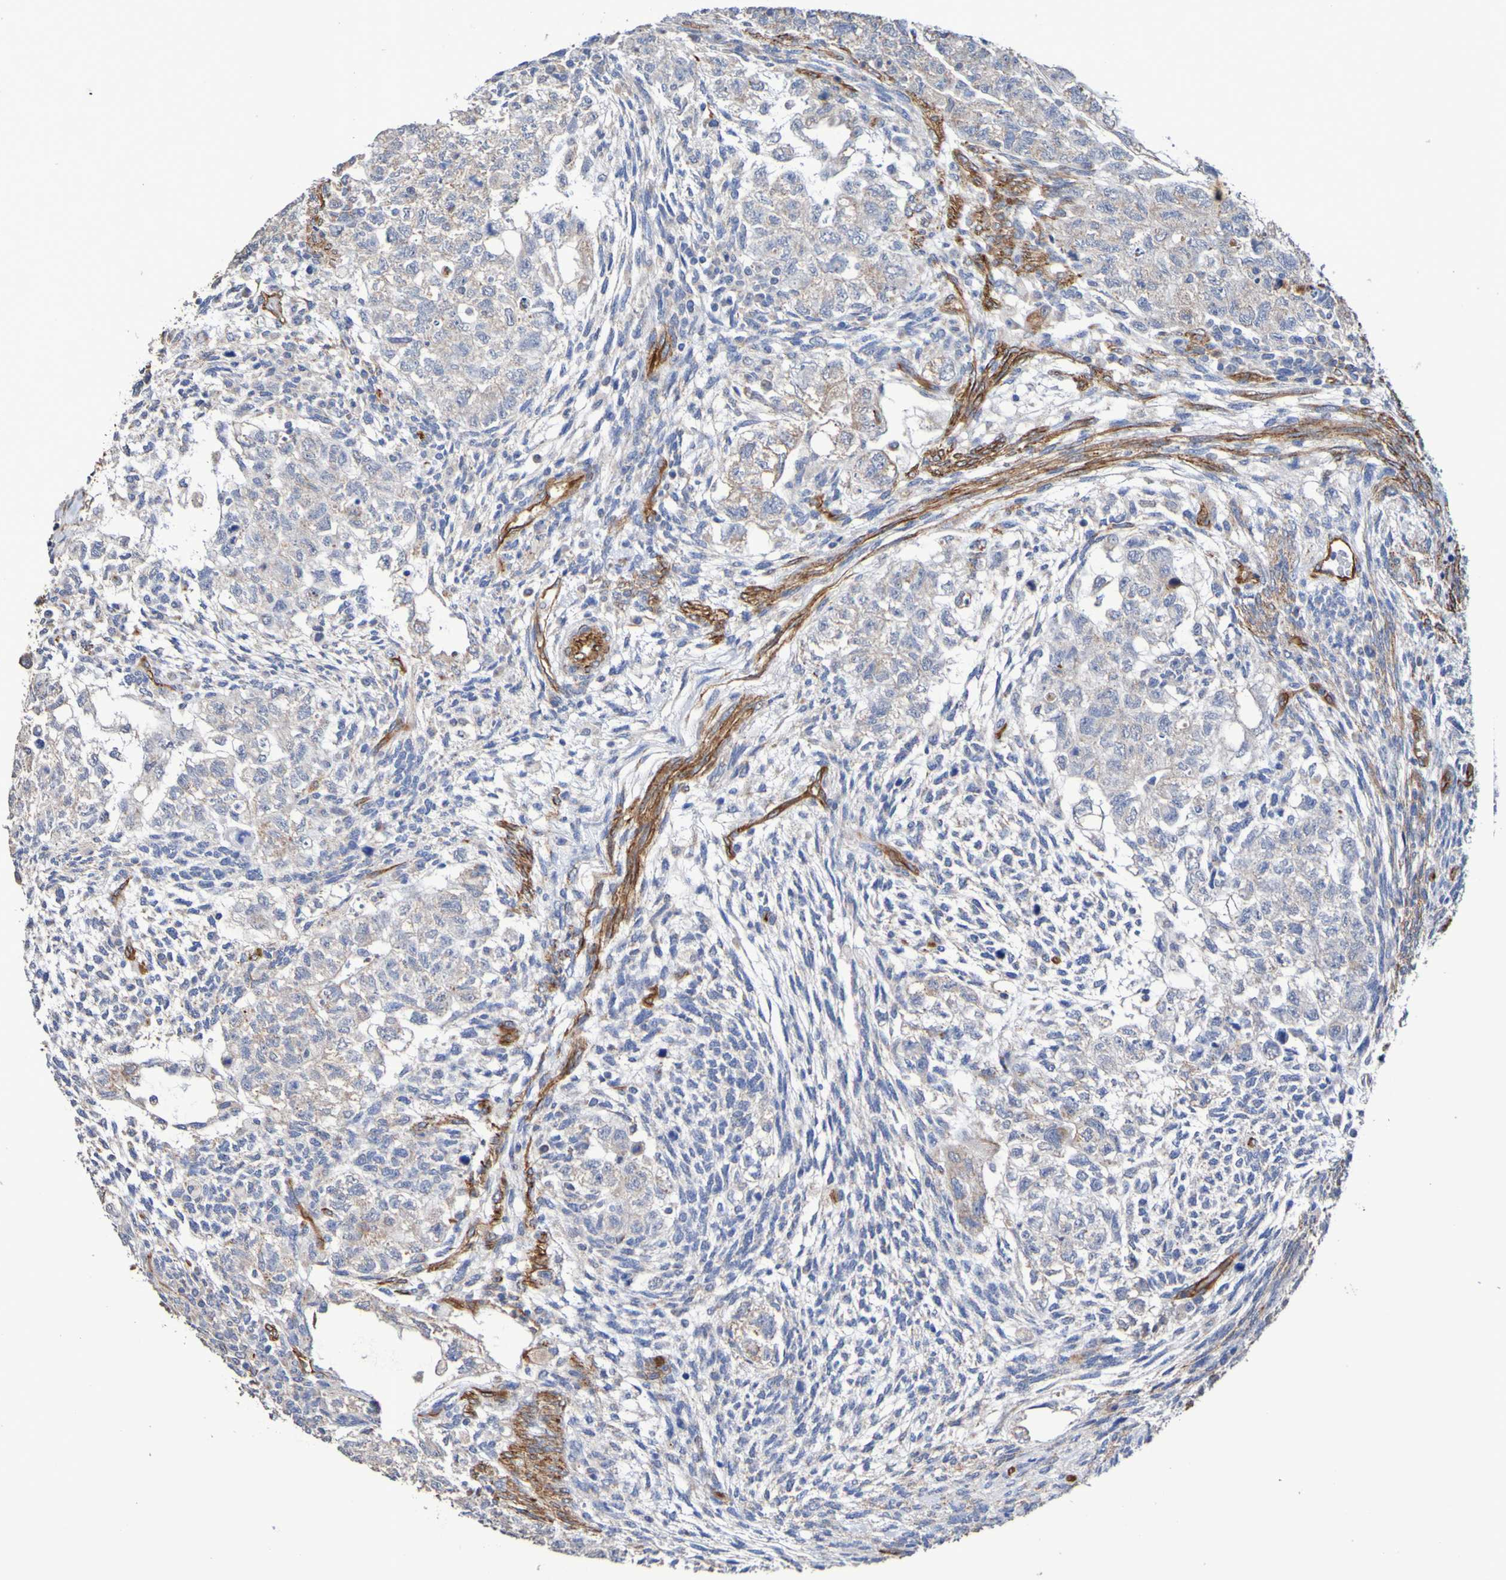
{"staining": {"intensity": "weak", "quantity": "25%-75%", "location": "cytoplasmic/membranous"}, "tissue": "testis cancer", "cell_type": "Tumor cells", "image_type": "cancer", "snomed": [{"axis": "morphology", "description": "Normal tissue, NOS"}, {"axis": "morphology", "description": "Carcinoma, Embryonal, NOS"}, {"axis": "topography", "description": "Testis"}], "caption": "Immunohistochemistry staining of testis cancer (embryonal carcinoma), which exhibits low levels of weak cytoplasmic/membranous staining in approximately 25%-75% of tumor cells indicating weak cytoplasmic/membranous protein expression. The staining was performed using DAB (brown) for protein detection and nuclei were counterstained in hematoxylin (blue).", "gene": "ELMOD3", "patient": {"sex": "male", "age": 36}}